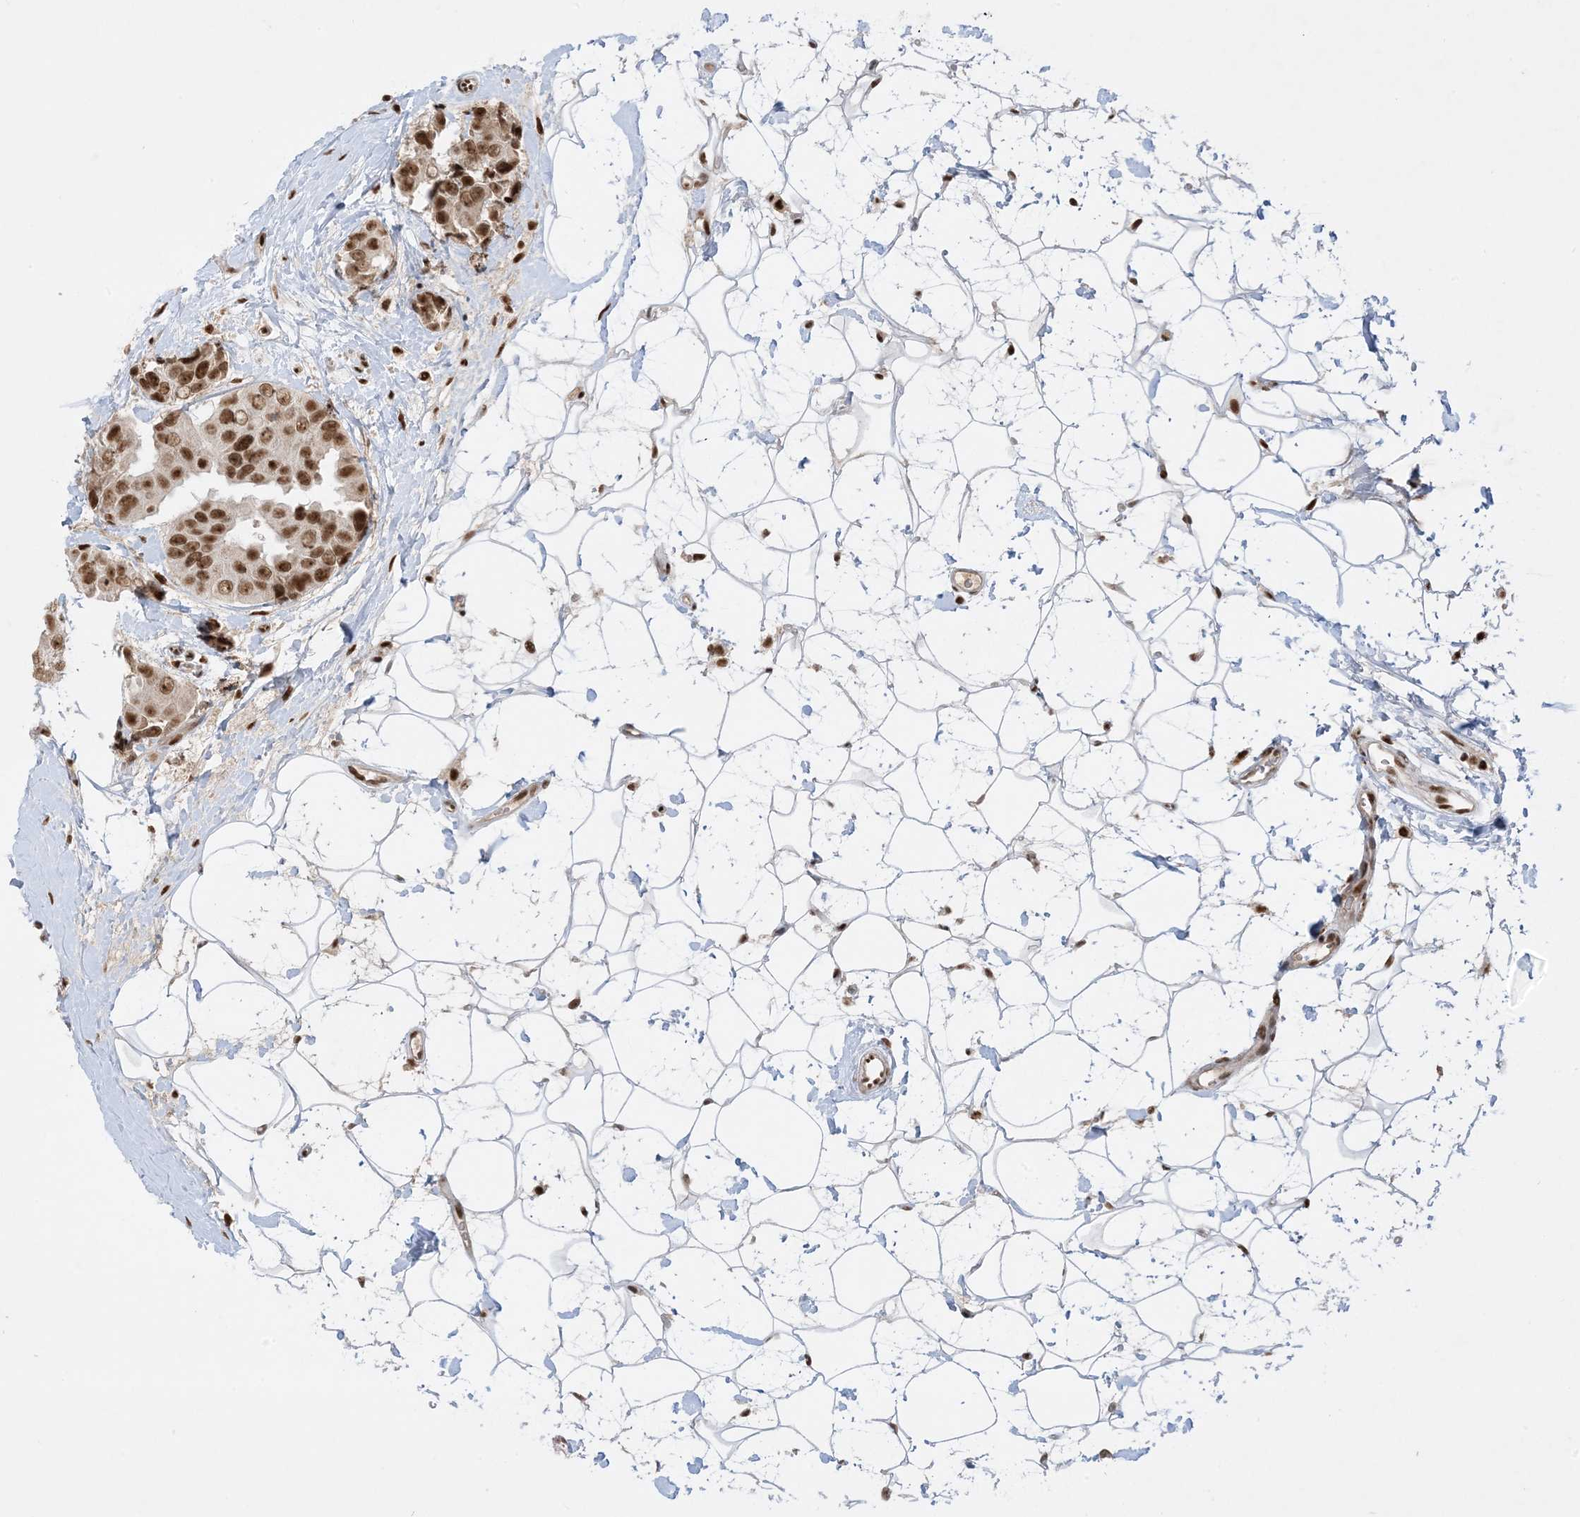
{"staining": {"intensity": "strong", "quantity": ">75%", "location": "nuclear"}, "tissue": "breast cancer", "cell_type": "Tumor cells", "image_type": "cancer", "snomed": [{"axis": "morphology", "description": "Normal tissue, NOS"}, {"axis": "morphology", "description": "Duct carcinoma"}, {"axis": "topography", "description": "Breast"}], "caption": "A brown stain highlights strong nuclear staining of a protein in human breast cancer (intraductal carcinoma) tumor cells.", "gene": "PPIL2", "patient": {"sex": "female", "age": 39}}